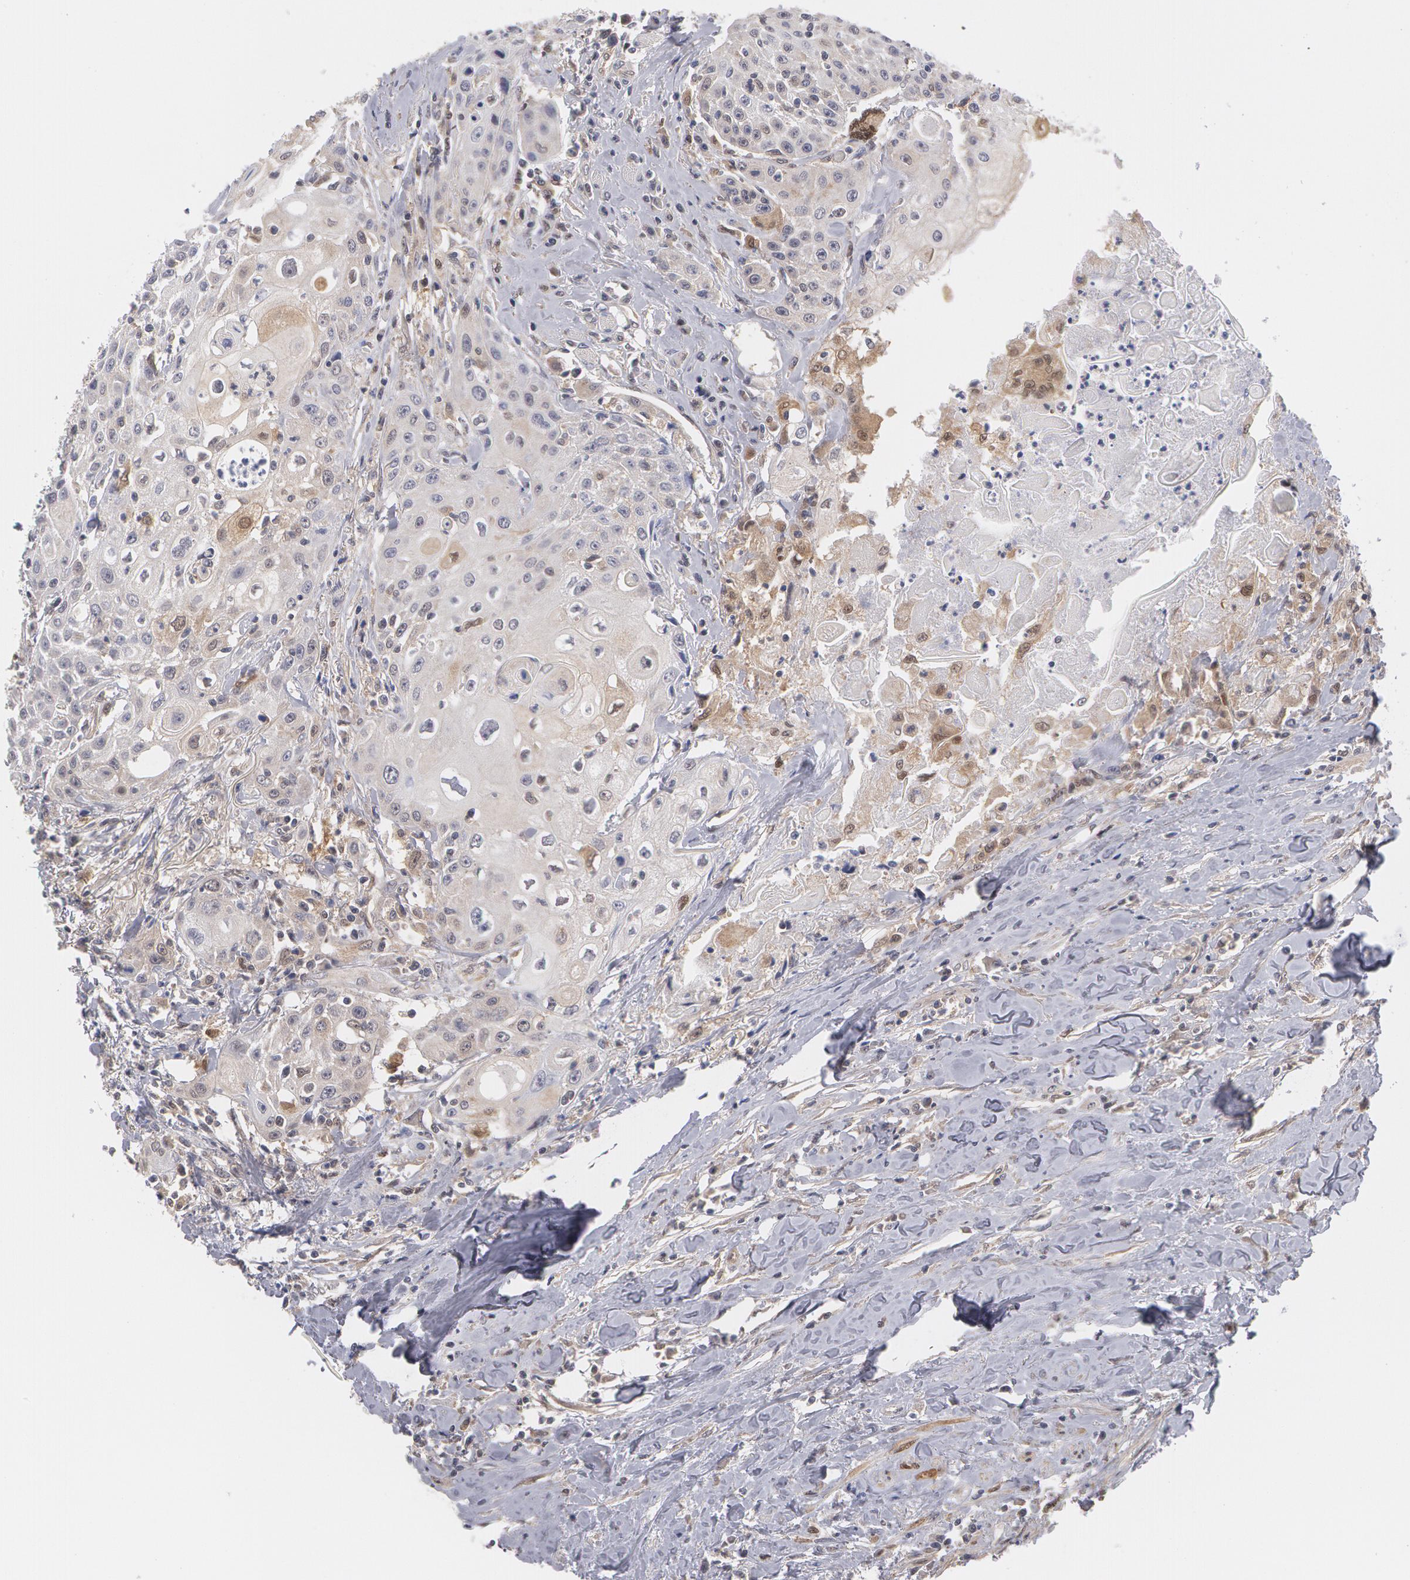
{"staining": {"intensity": "moderate", "quantity": "<25%", "location": "cytoplasmic/membranous,nuclear"}, "tissue": "head and neck cancer", "cell_type": "Tumor cells", "image_type": "cancer", "snomed": [{"axis": "morphology", "description": "Squamous cell carcinoma, NOS"}, {"axis": "topography", "description": "Oral tissue"}, {"axis": "topography", "description": "Head-Neck"}], "caption": "IHC micrograph of head and neck cancer (squamous cell carcinoma) stained for a protein (brown), which displays low levels of moderate cytoplasmic/membranous and nuclear expression in about <25% of tumor cells.", "gene": "TXNRD1", "patient": {"sex": "female", "age": 82}}